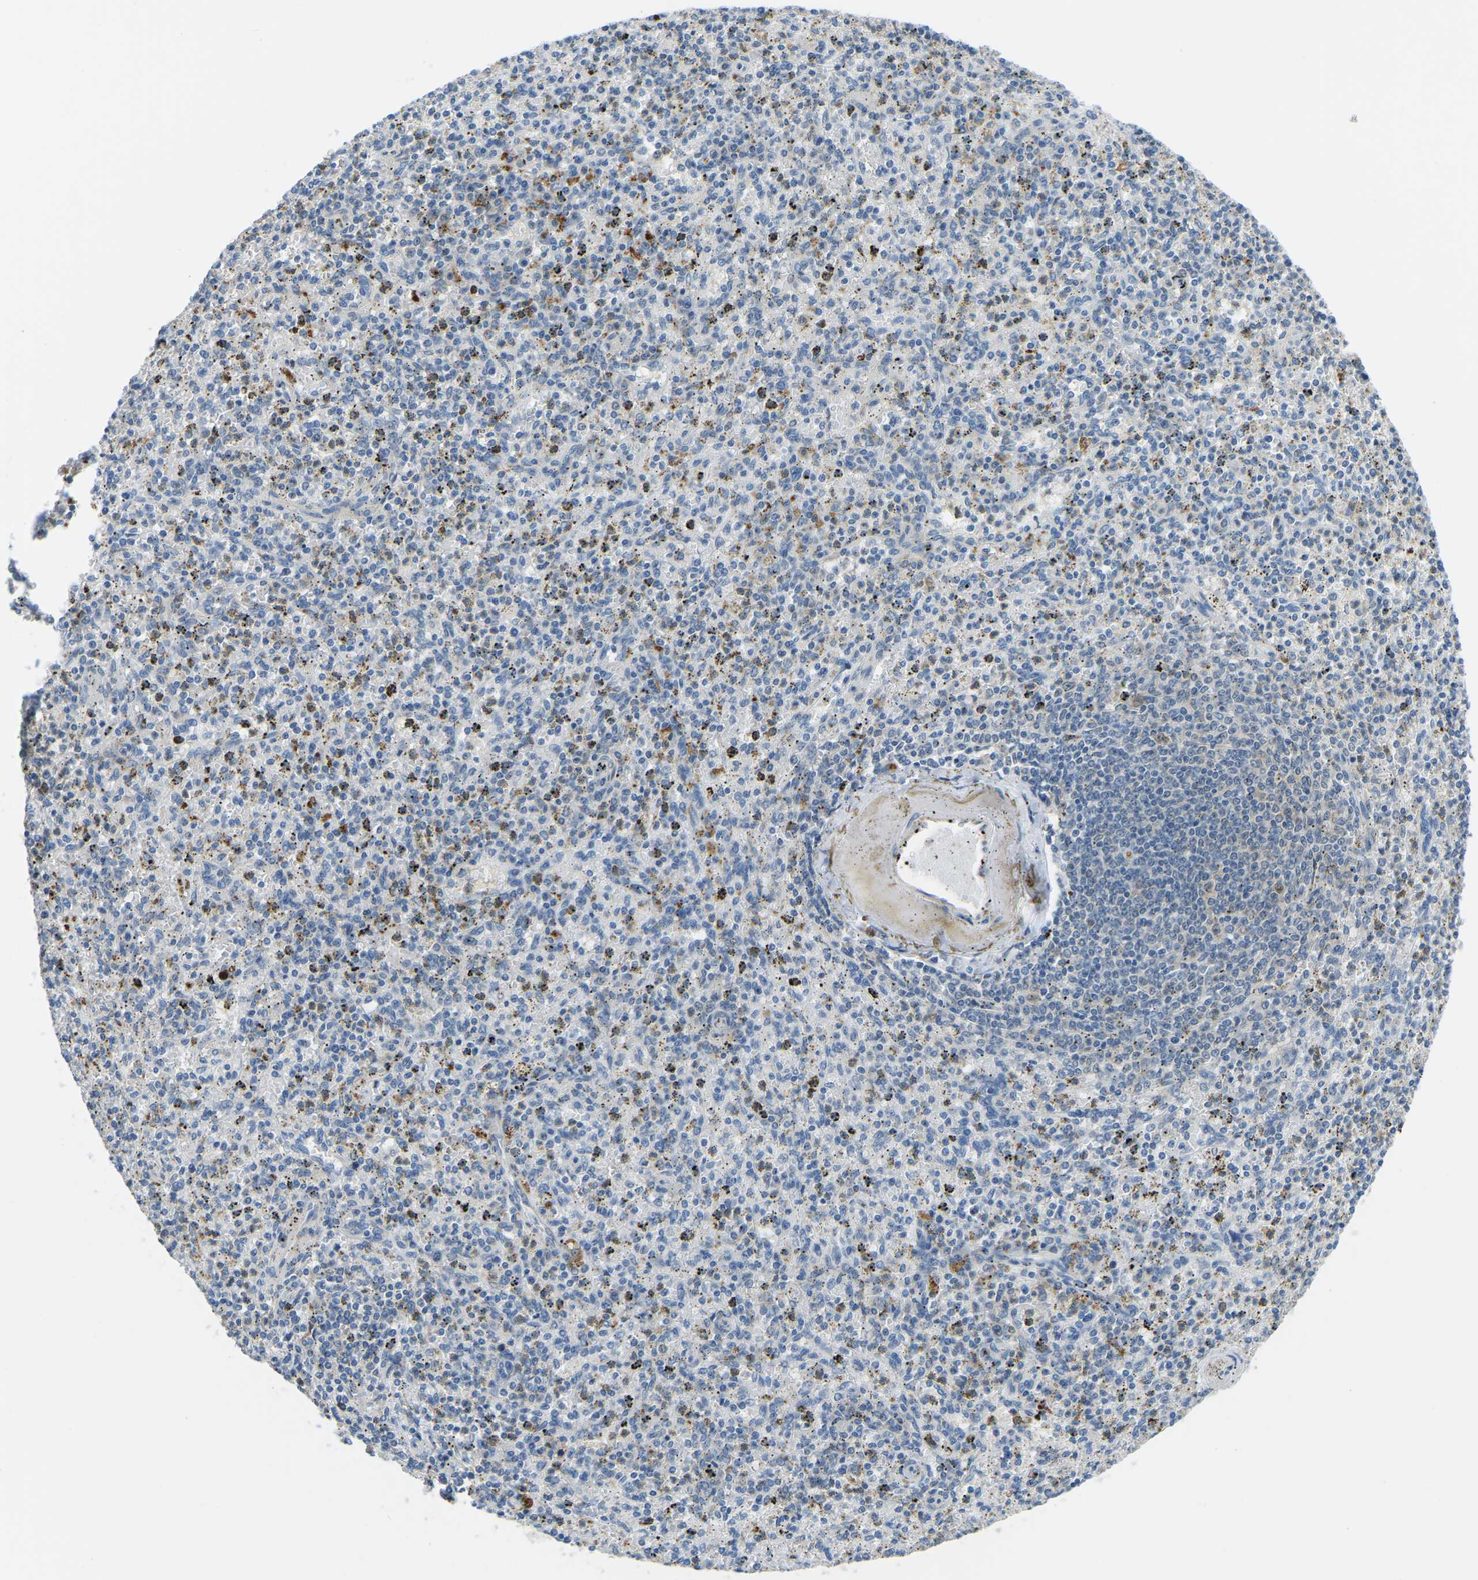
{"staining": {"intensity": "moderate", "quantity": "<25%", "location": "cytoplasmic/membranous"}, "tissue": "spleen", "cell_type": "Cells in red pulp", "image_type": "normal", "snomed": [{"axis": "morphology", "description": "Normal tissue, NOS"}, {"axis": "topography", "description": "Spleen"}], "caption": "Cells in red pulp display low levels of moderate cytoplasmic/membranous staining in approximately <25% of cells in unremarkable spleen. The protein is shown in brown color, while the nuclei are stained blue.", "gene": "NME8", "patient": {"sex": "male", "age": 72}}